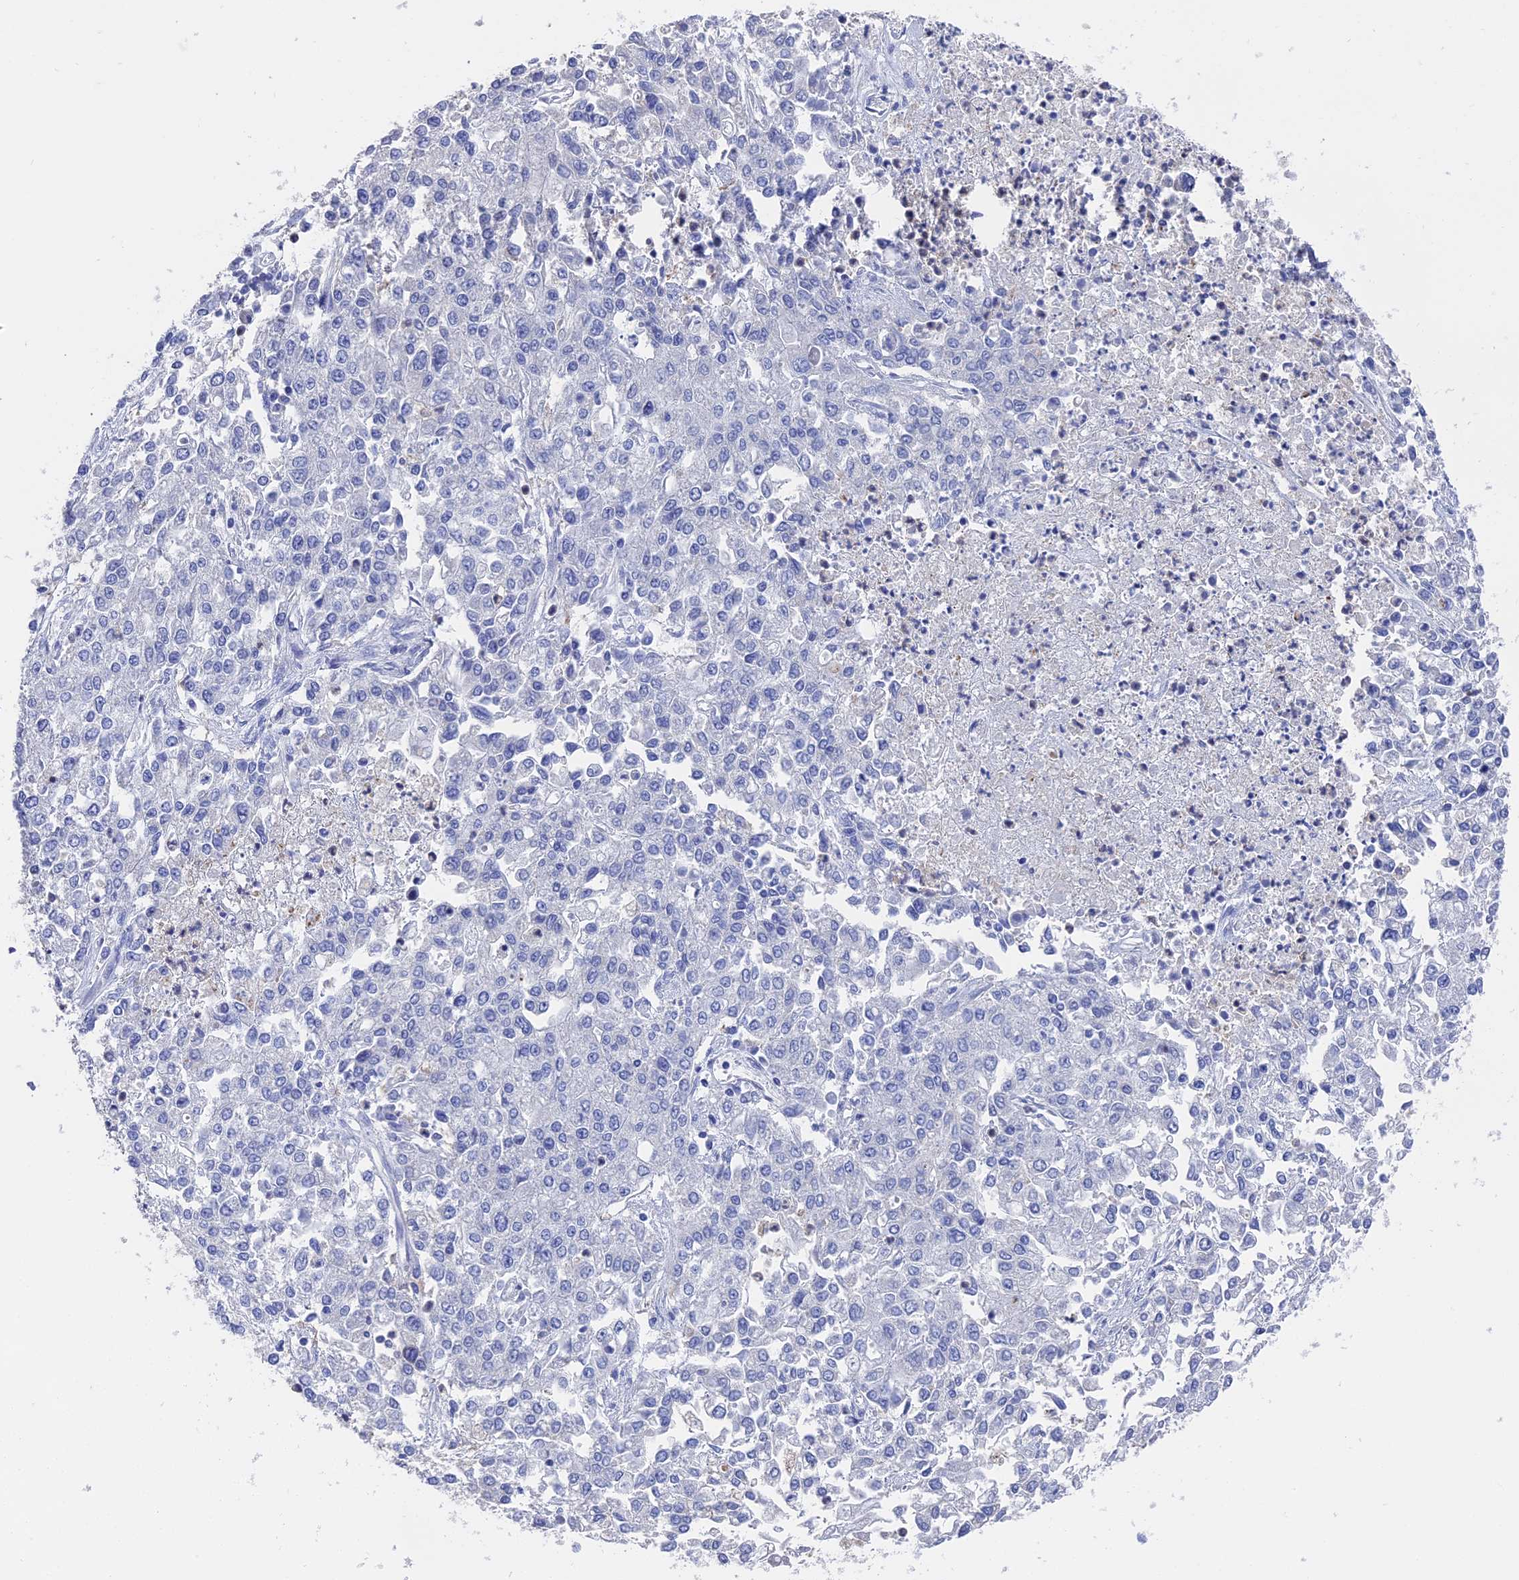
{"staining": {"intensity": "negative", "quantity": "none", "location": "none"}, "tissue": "endometrial cancer", "cell_type": "Tumor cells", "image_type": "cancer", "snomed": [{"axis": "morphology", "description": "Adenocarcinoma, NOS"}, {"axis": "topography", "description": "Endometrium"}], "caption": "This is an immunohistochemistry image of endometrial adenocarcinoma. There is no staining in tumor cells.", "gene": "NCF4", "patient": {"sex": "female", "age": 49}}